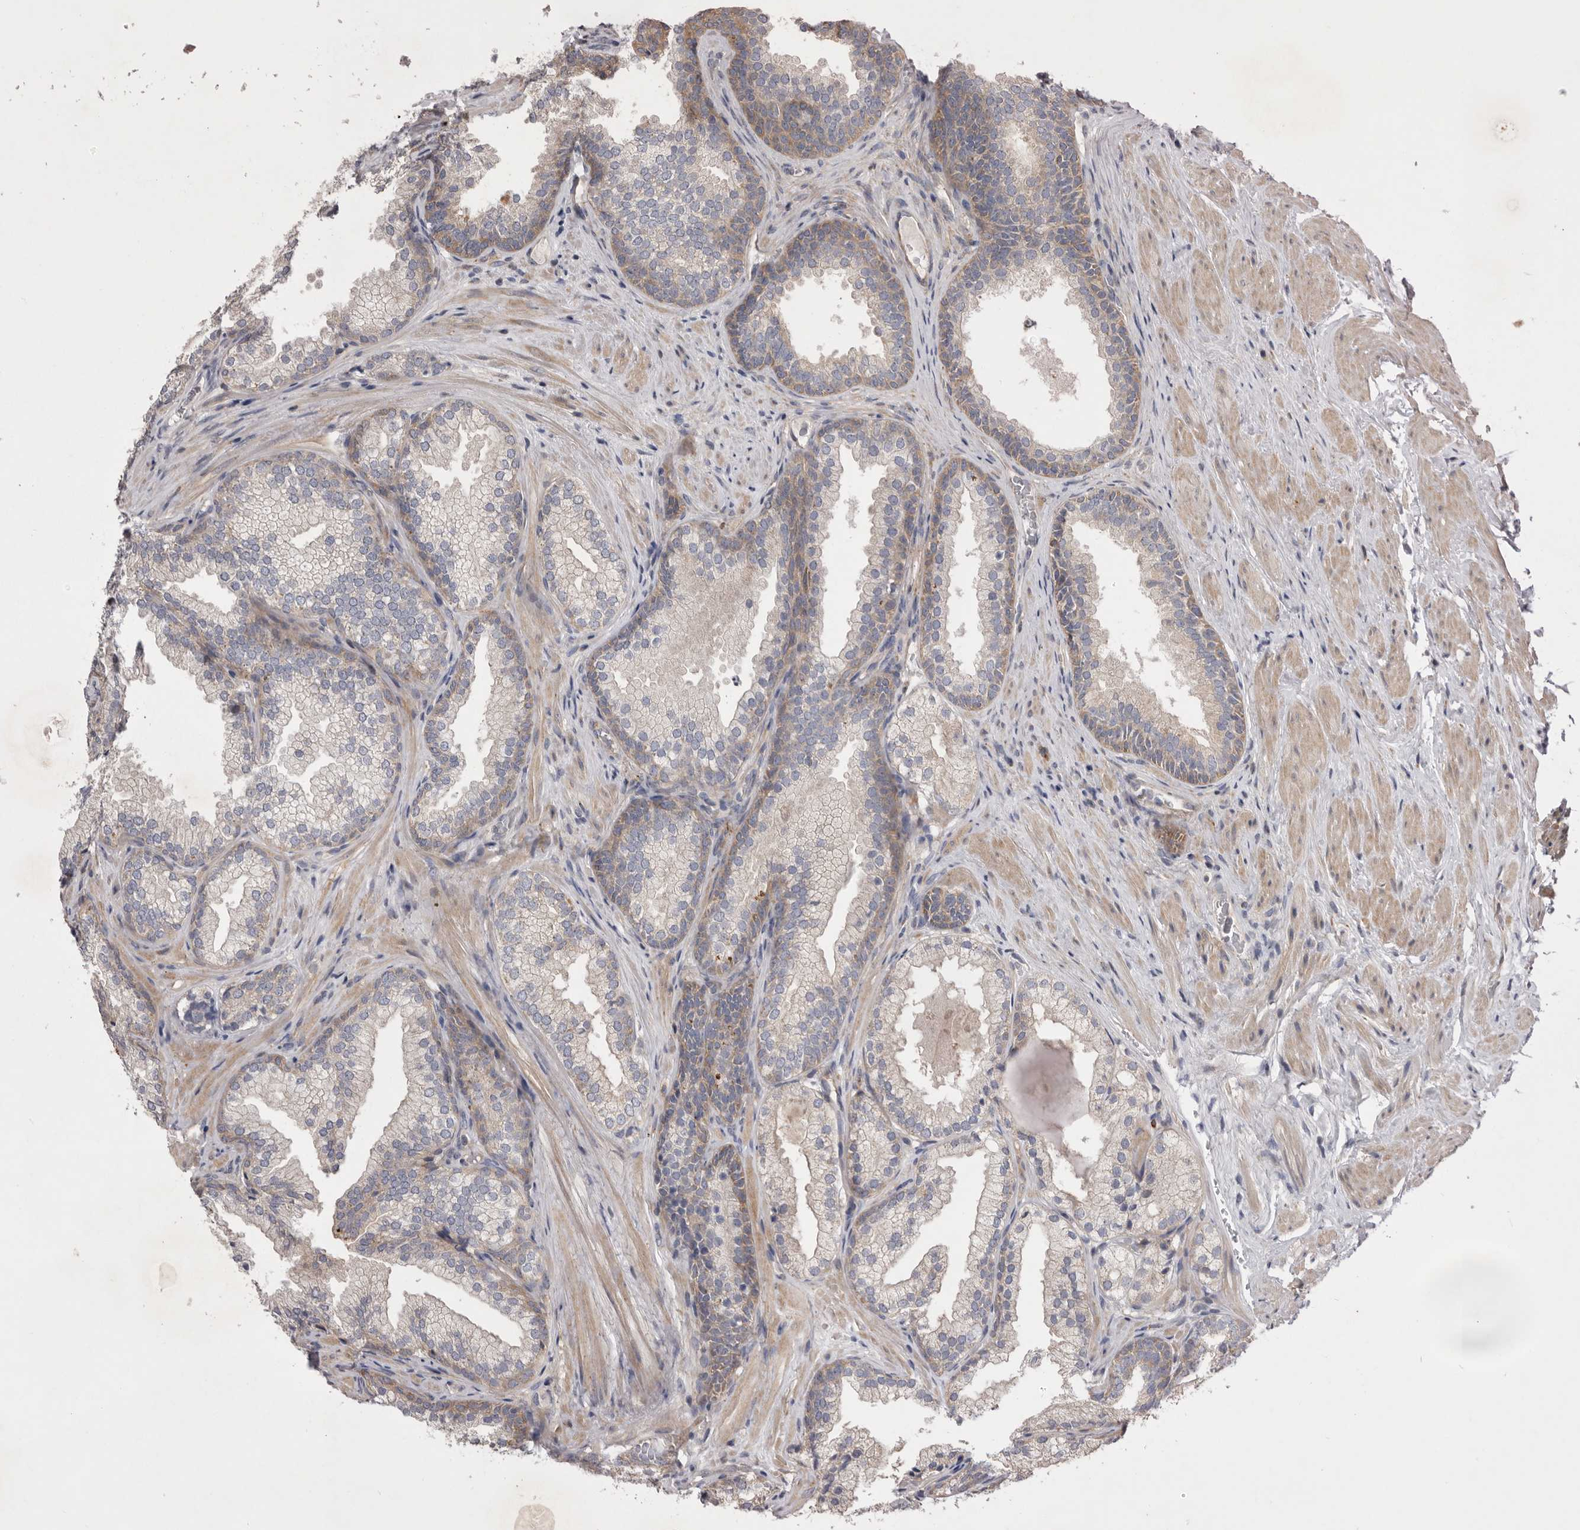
{"staining": {"intensity": "weak", "quantity": "25%-75%", "location": "cytoplasmic/membranous"}, "tissue": "prostate", "cell_type": "Glandular cells", "image_type": "normal", "snomed": [{"axis": "morphology", "description": "Normal tissue, NOS"}, {"axis": "topography", "description": "Prostate"}], "caption": "Protein expression analysis of benign prostate demonstrates weak cytoplasmic/membranous staining in approximately 25%-75% of glandular cells.", "gene": "WDR47", "patient": {"sex": "male", "age": 76}}